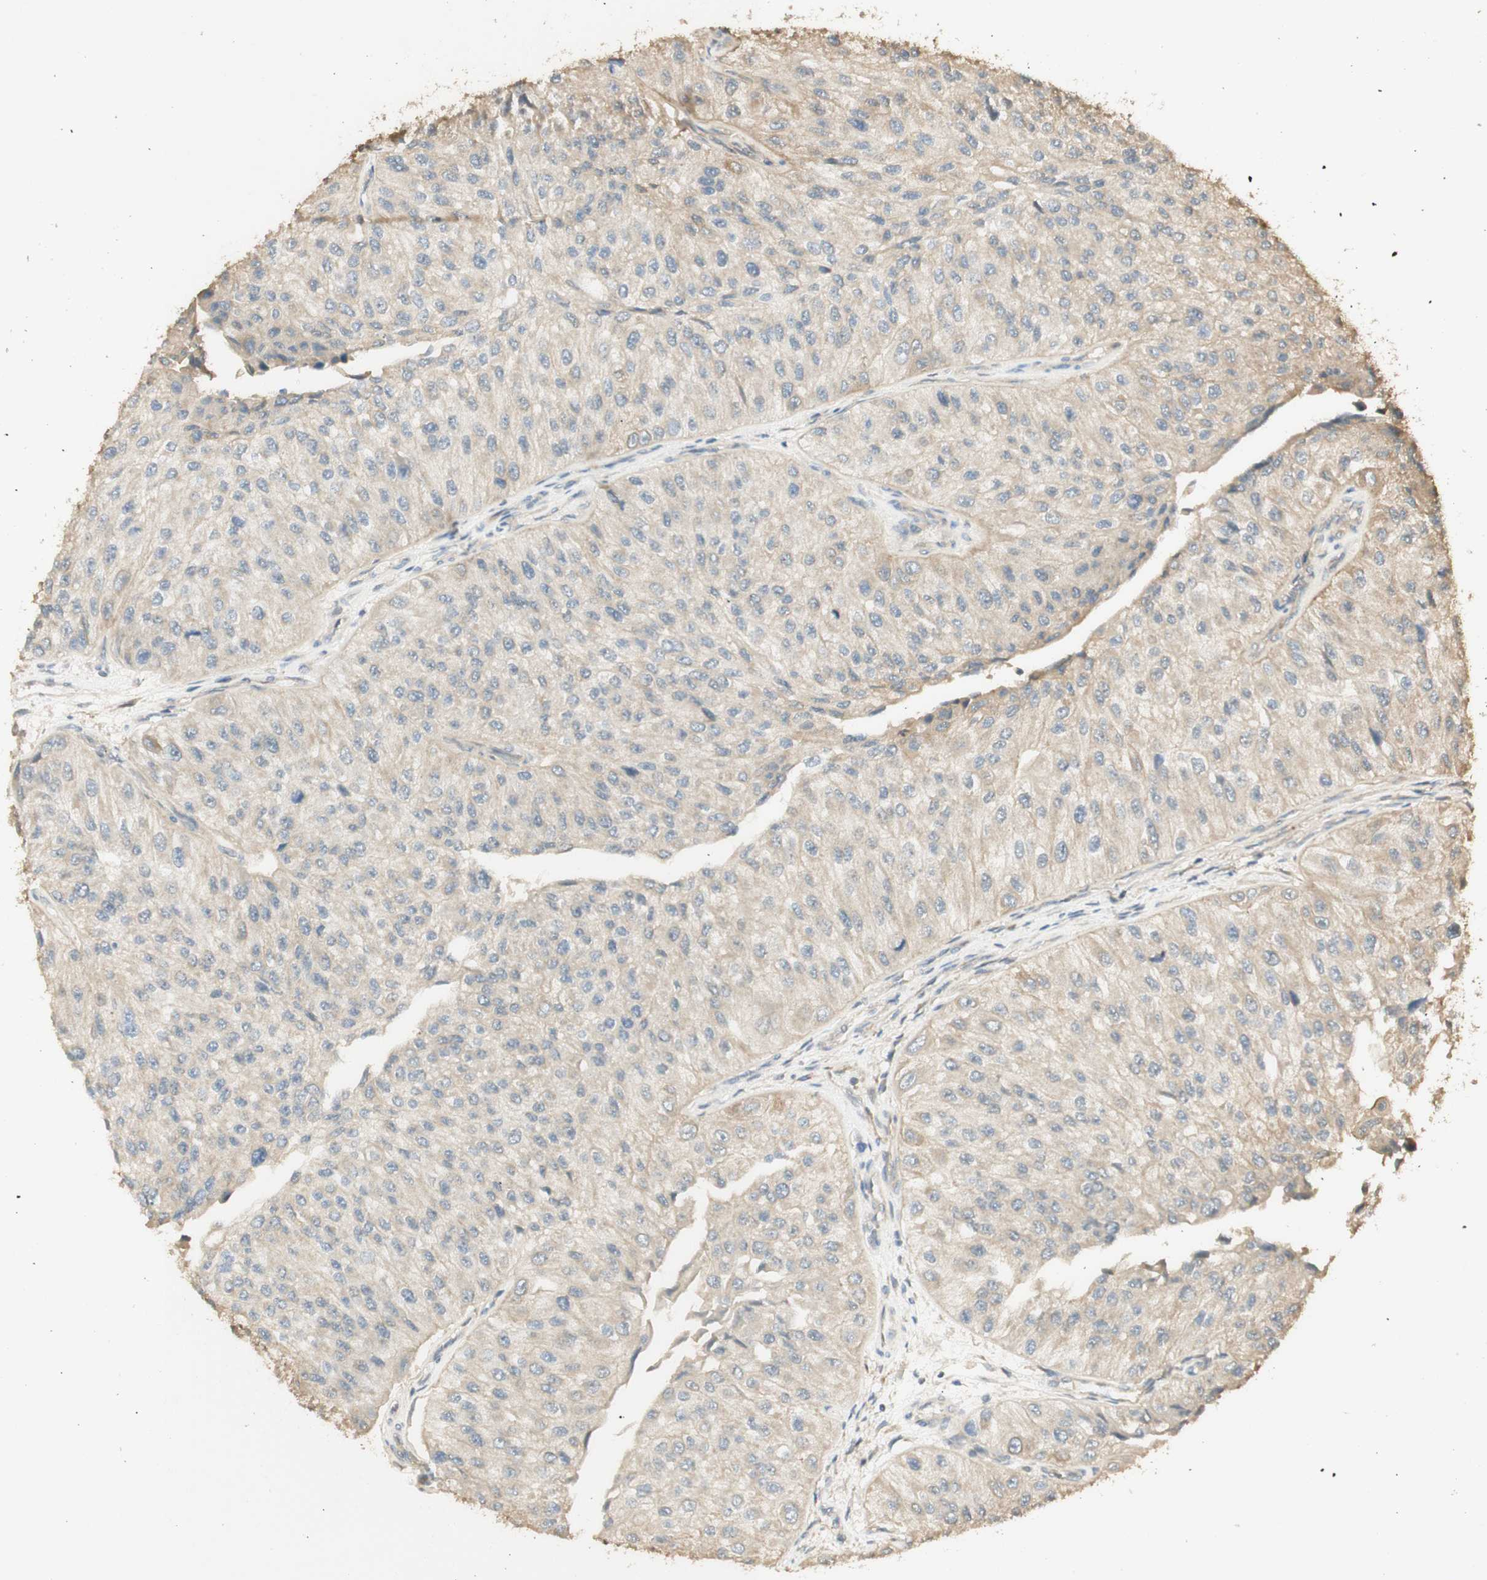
{"staining": {"intensity": "weak", "quantity": "25%-75%", "location": "cytoplasmic/membranous"}, "tissue": "urothelial cancer", "cell_type": "Tumor cells", "image_type": "cancer", "snomed": [{"axis": "morphology", "description": "Urothelial carcinoma, High grade"}, {"axis": "topography", "description": "Kidney"}, {"axis": "topography", "description": "Urinary bladder"}], "caption": "Protein positivity by IHC exhibits weak cytoplasmic/membranous staining in approximately 25%-75% of tumor cells in urothelial cancer.", "gene": "AGER", "patient": {"sex": "male", "age": 77}}